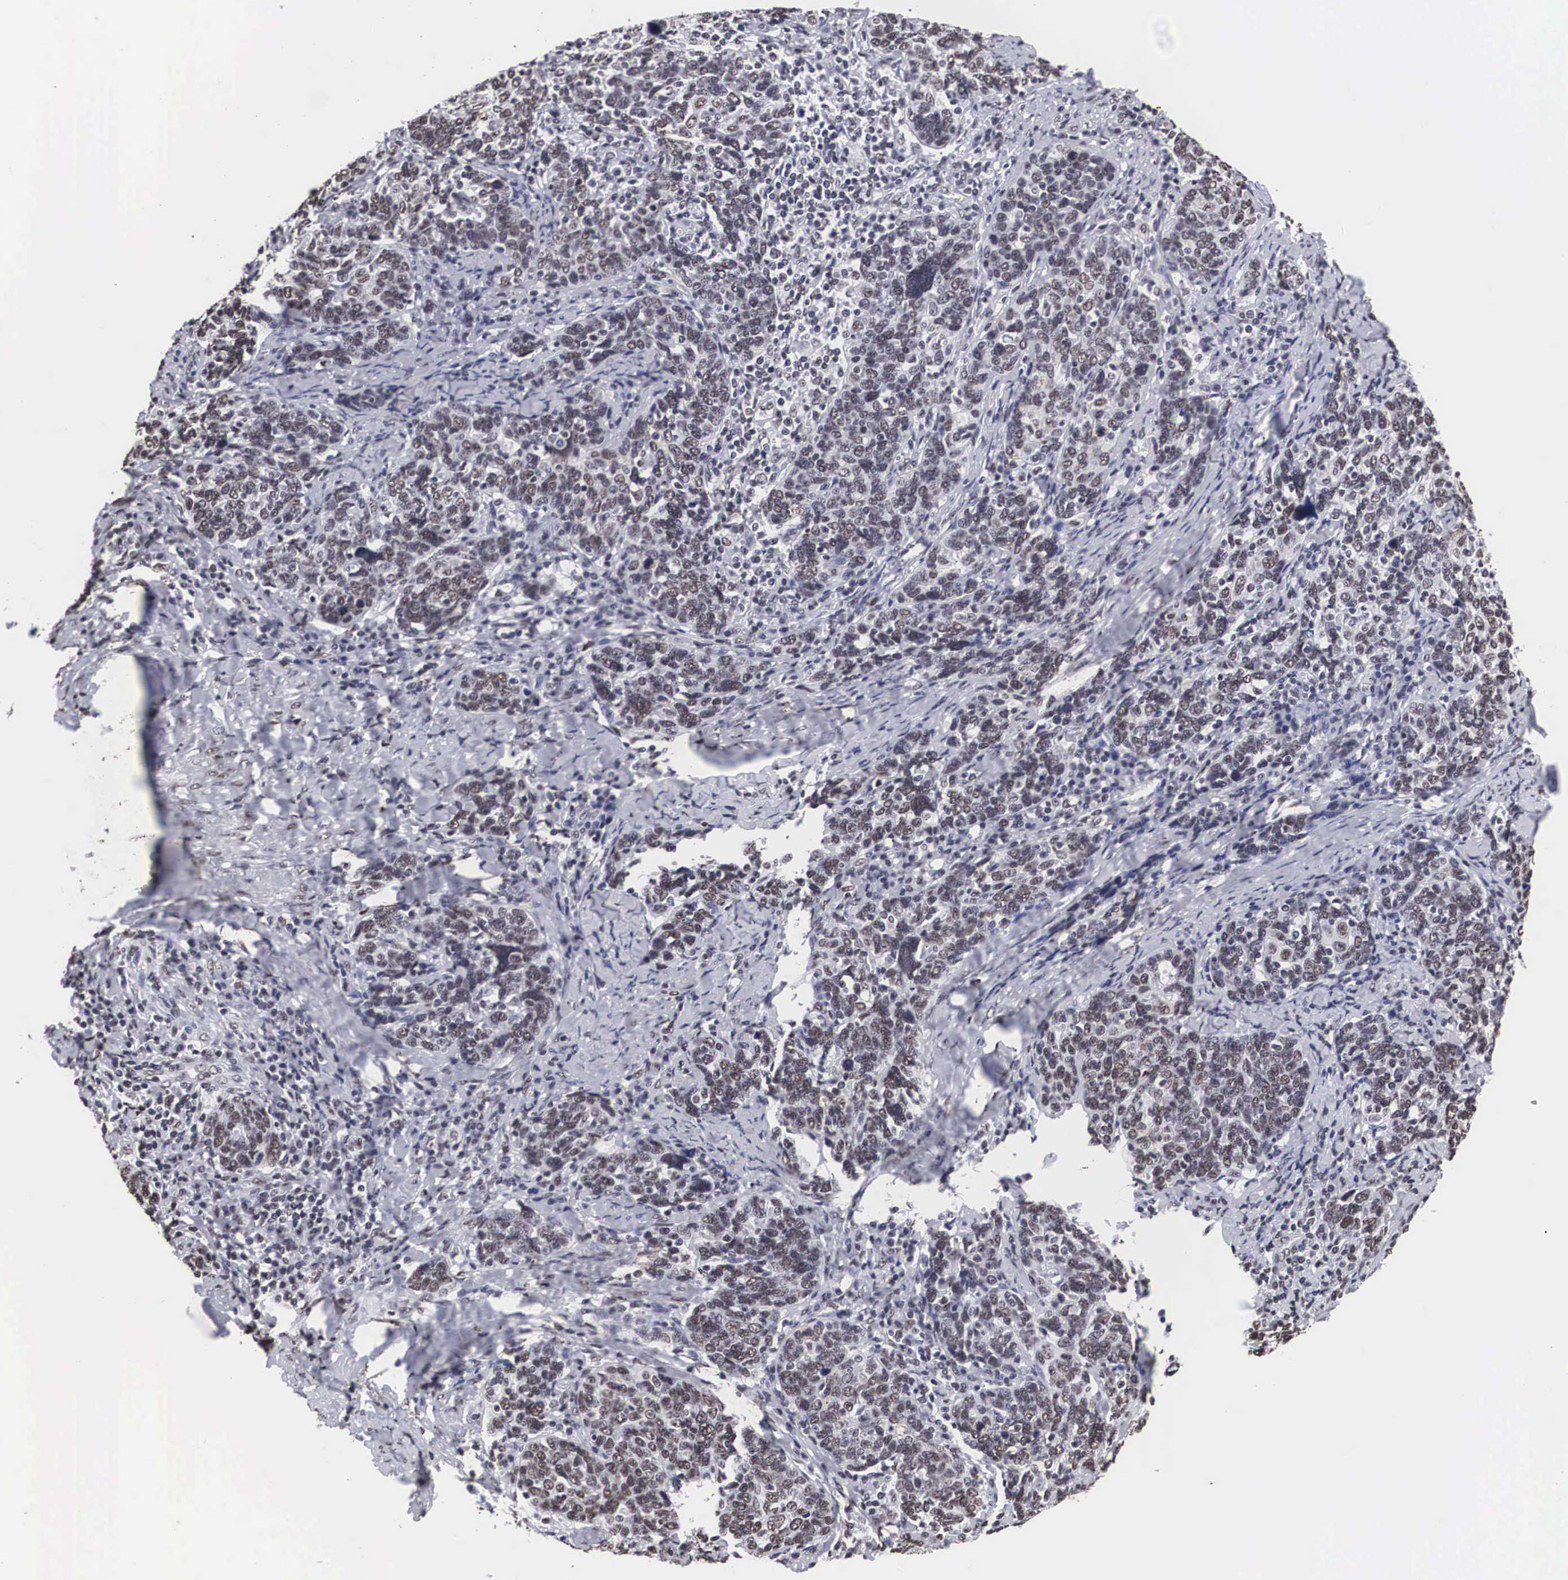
{"staining": {"intensity": "moderate", "quantity": ">75%", "location": "nuclear"}, "tissue": "cervical cancer", "cell_type": "Tumor cells", "image_type": "cancer", "snomed": [{"axis": "morphology", "description": "Squamous cell carcinoma, NOS"}, {"axis": "topography", "description": "Cervix"}], "caption": "IHC (DAB (3,3'-diaminobenzidine)) staining of human cervical cancer demonstrates moderate nuclear protein staining in approximately >75% of tumor cells.", "gene": "ACIN1", "patient": {"sex": "female", "age": 41}}